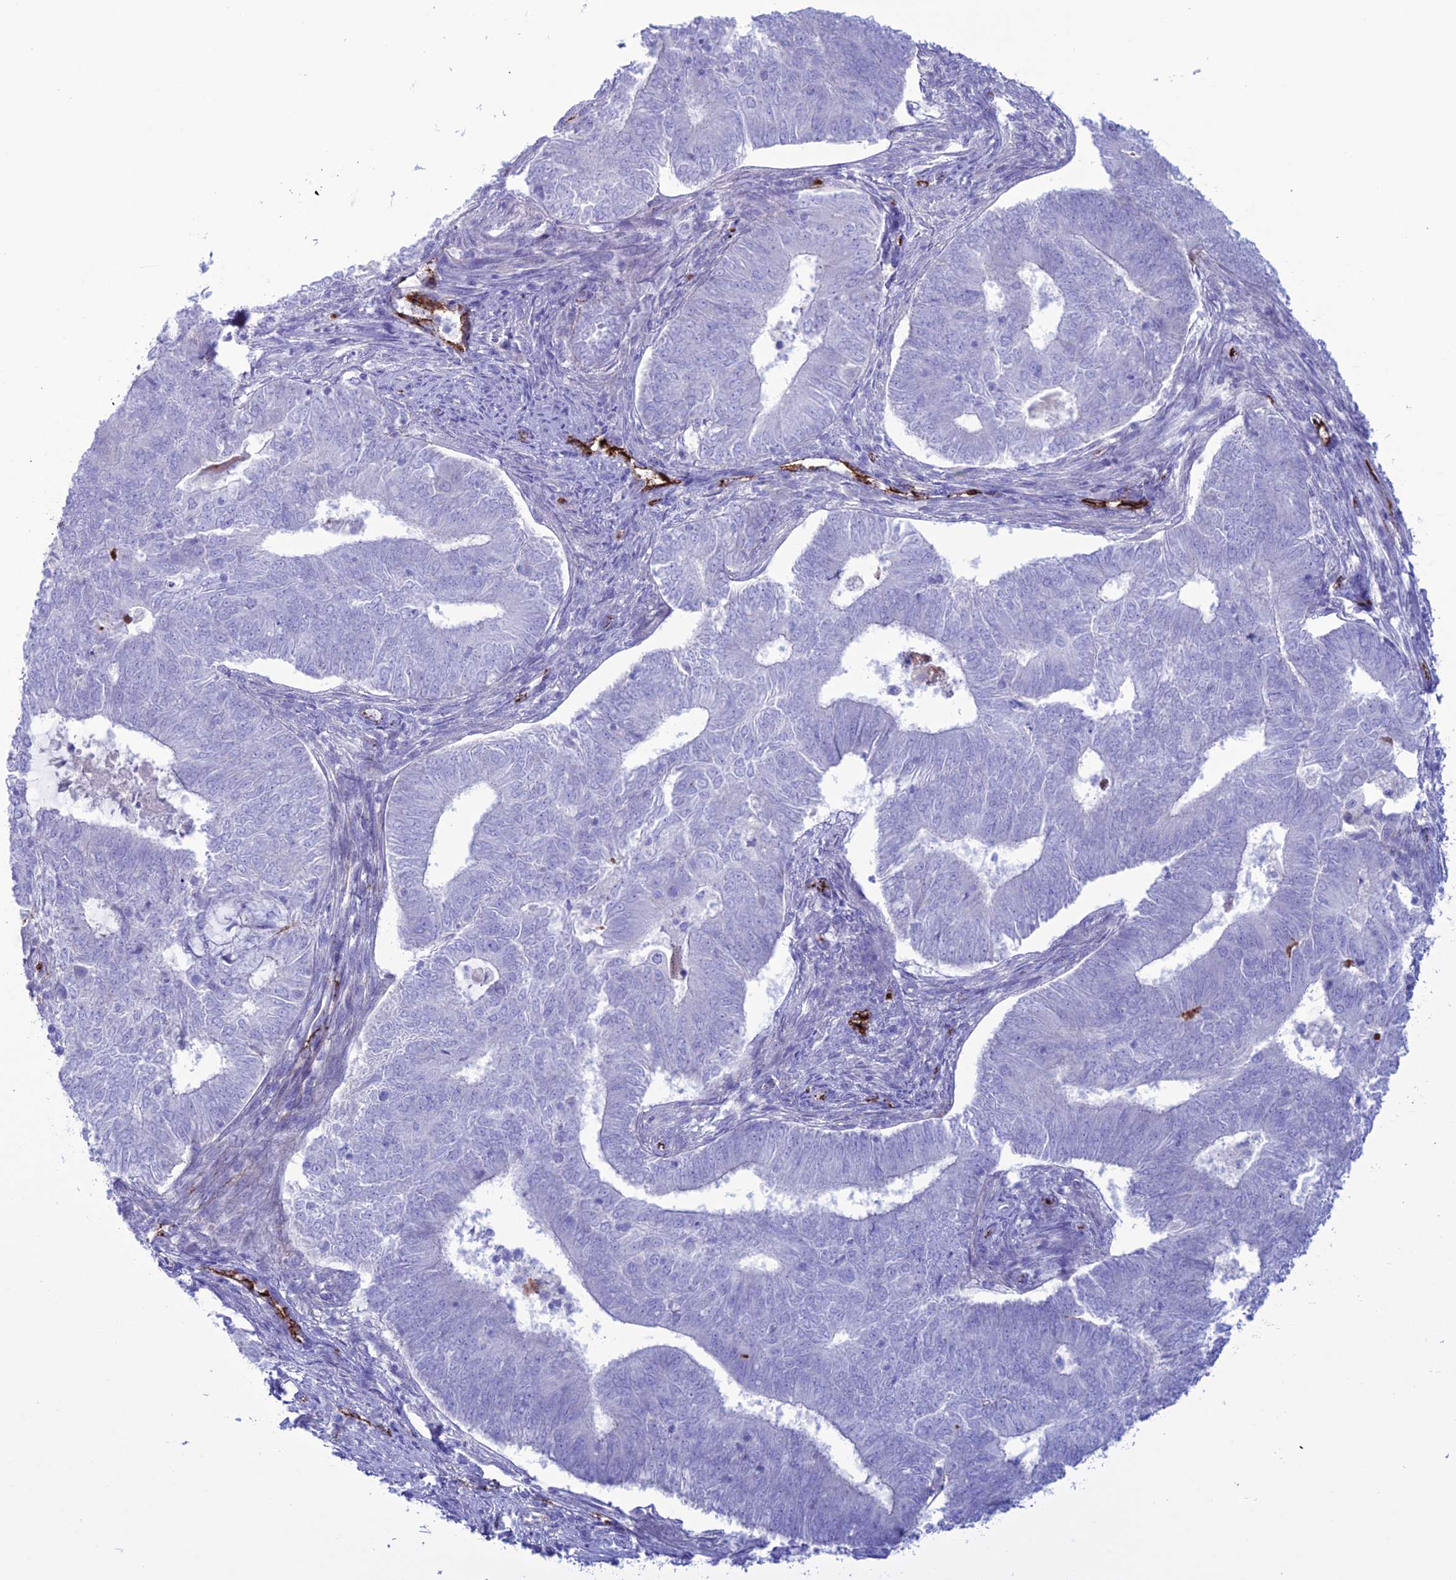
{"staining": {"intensity": "negative", "quantity": "none", "location": "none"}, "tissue": "endometrial cancer", "cell_type": "Tumor cells", "image_type": "cancer", "snomed": [{"axis": "morphology", "description": "Adenocarcinoma, NOS"}, {"axis": "topography", "description": "Endometrium"}], "caption": "A high-resolution histopathology image shows immunohistochemistry staining of adenocarcinoma (endometrial), which reveals no significant expression in tumor cells. (DAB immunohistochemistry (IHC) with hematoxylin counter stain).", "gene": "CDC42EP5", "patient": {"sex": "female", "age": 62}}